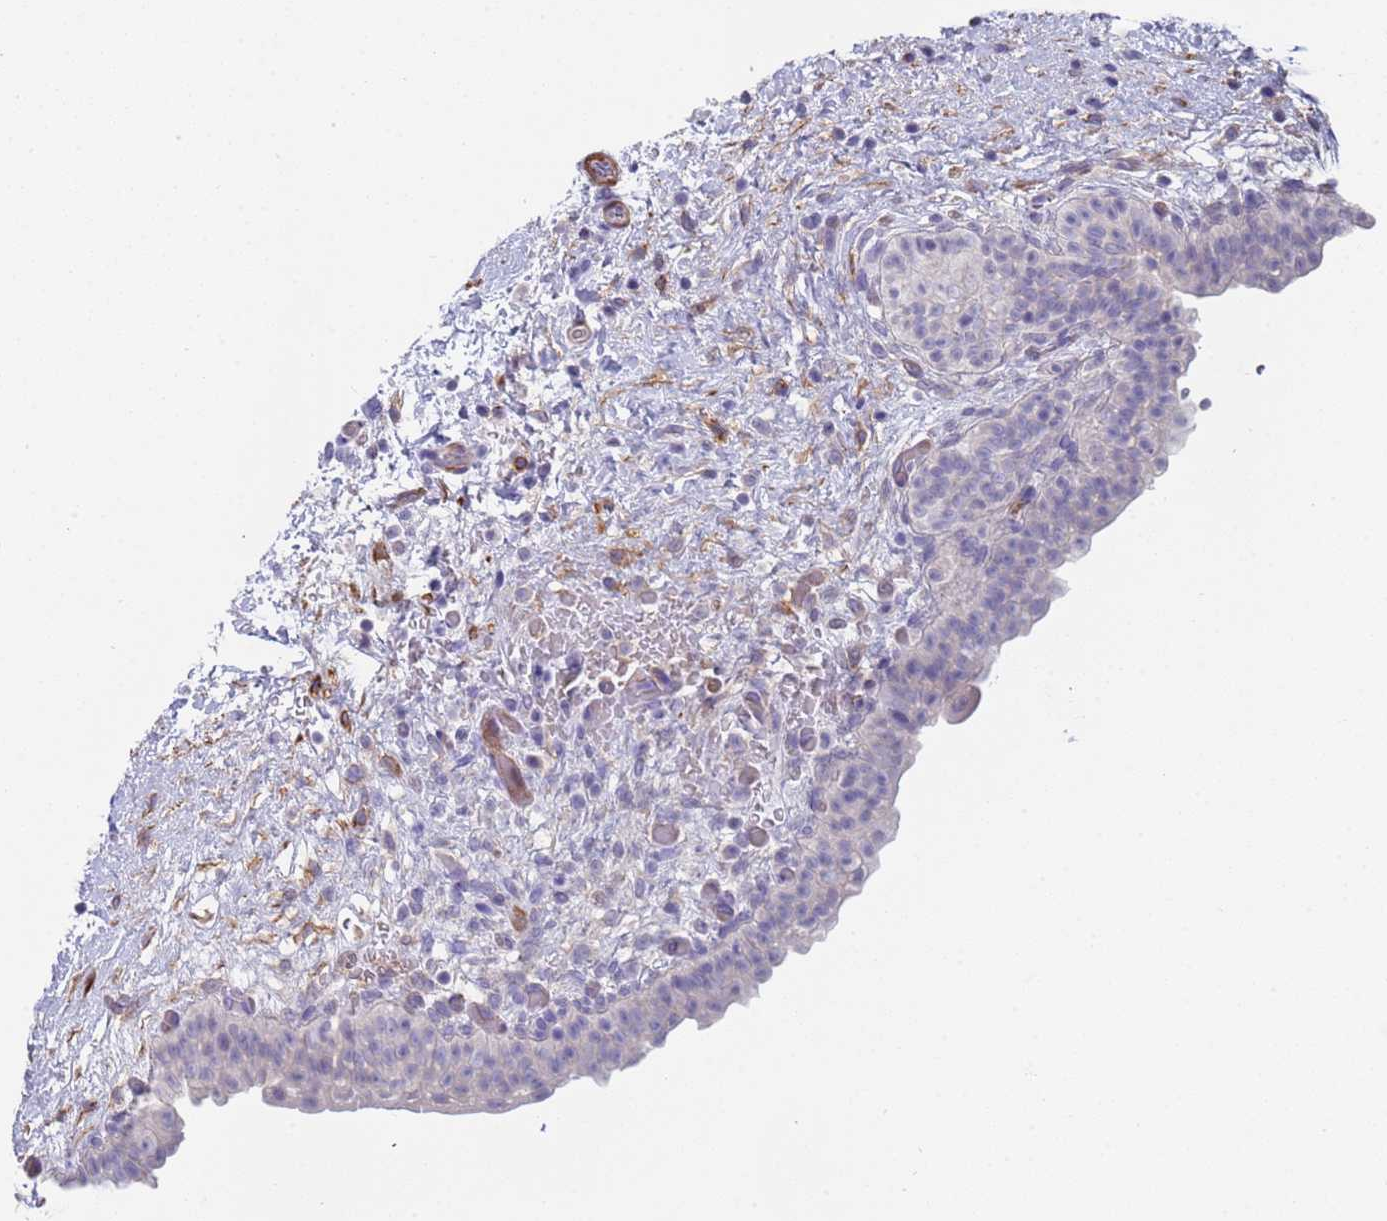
{"staining": {"intensity": "negative", "quantity": "none", "location": "none"}, "tissue": "urinary bladder", "cell_type": "Urothelial cells", "image_type": "normal", "snomed": [{"axis": "morphology", "description": "Normal tissue, NOS"}, {"axis": "topography", "description": "Urinary bladder"}], "caption": "A high-resolution histopathology image shows IHC staining of benign urinary bladder, which demonstrates no significant expression in urothelial cells.", "gene": "KBTBD3", "patient": {"sex": "male", "age": 69}}